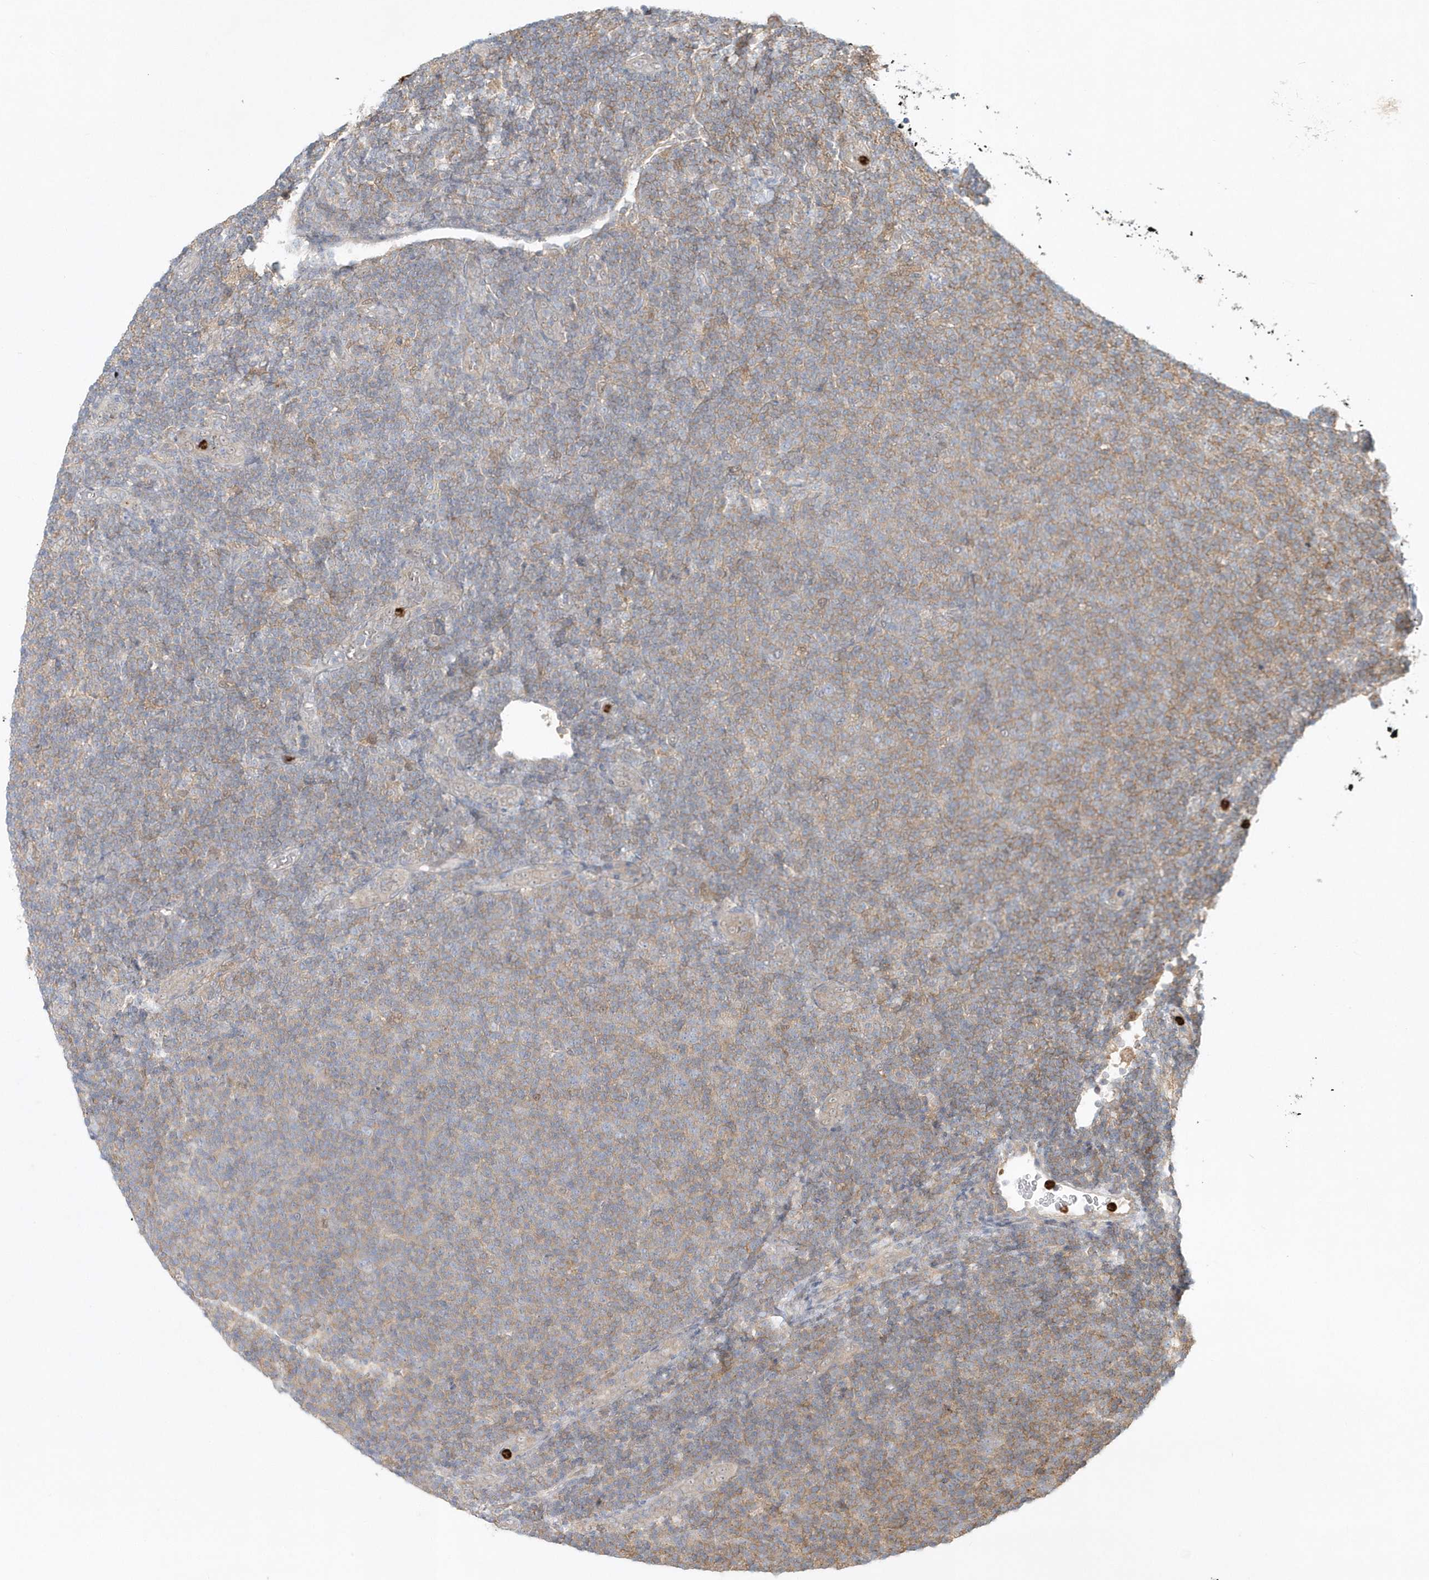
{"staining": {"intensity": "weak", "quantity": "<25%", "location": "cytoplasmic/membranous"}, "tissue": "lymphoma", "cell_type": "Tumor cells", "image_type": "cancer", "snomed": [{"axis": "morphology", "description": "Malignant lymphoma, non-Hodgkin's type, Low grade"}, {"axis": "topography", "description": "Lymph node"}], "caption": "This image is of low-grade malignant lymphoma, non-Hodgkin's type stained with immunohistochemistry to label a protein in brown with the nuclei are counter-stained blue. There is no staining in tumor cells.", "gene": "RNF7", "patient": {"sex": "male", "age": 66}}